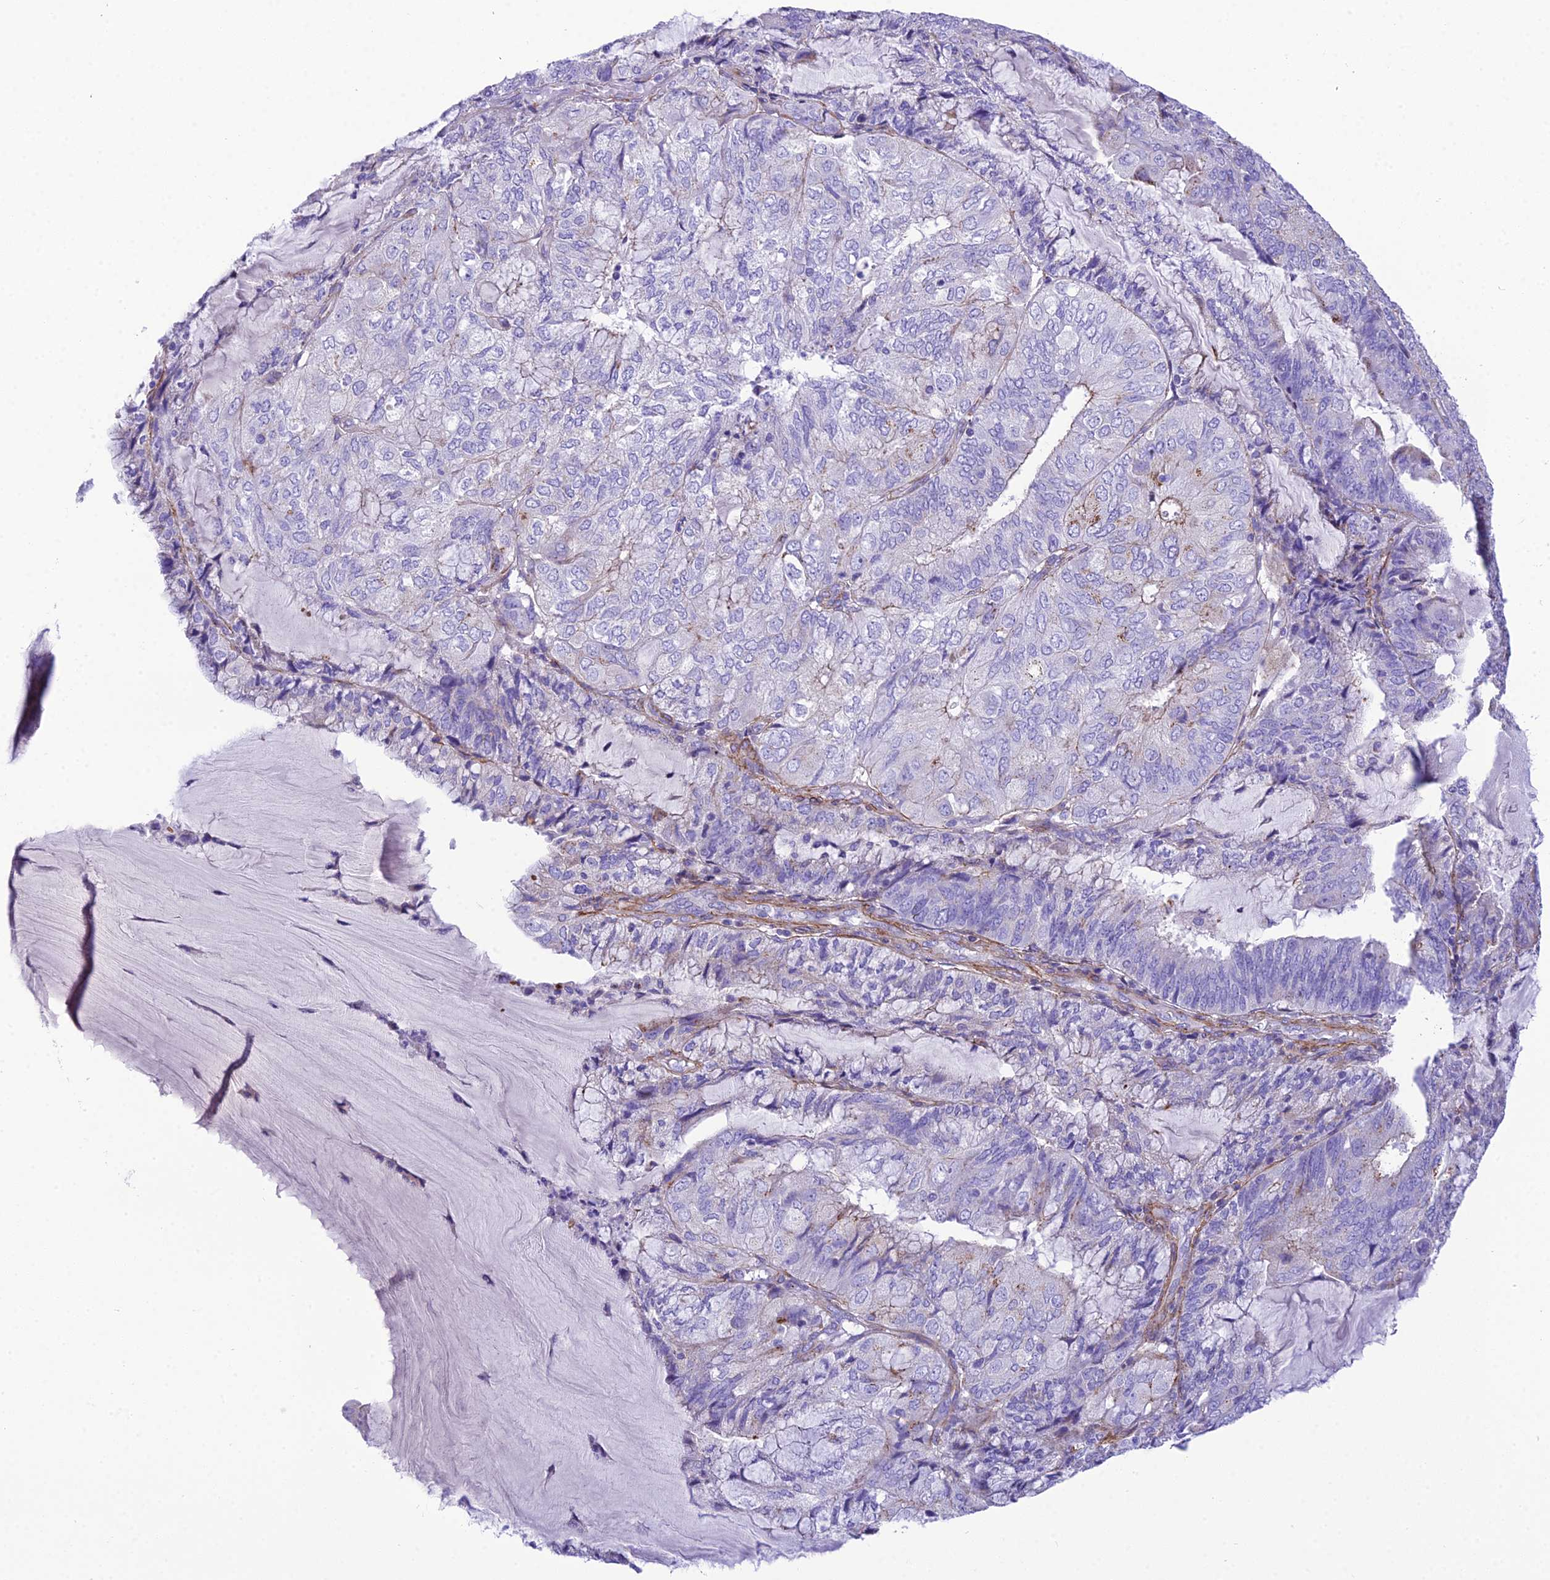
{"staining": {"intensity": "negative", "quantity": "none", "location": "none"}, "tissue": "endometrial cancer", "cell_type": "Tumor cells", "image_type": "cancer", "snomed": [{"axis": "morphology", "description": "Adenocarcinoma, NOS"}, {"axis": "topography", "description": "Endometrium"}], "caption": "A photomicrograph of human endometrial cancer (adenocarcinoma) is negative for staining in tumor cells.", "gene": "GFRA1", "patient": {"sex": "female", "age": 81}}